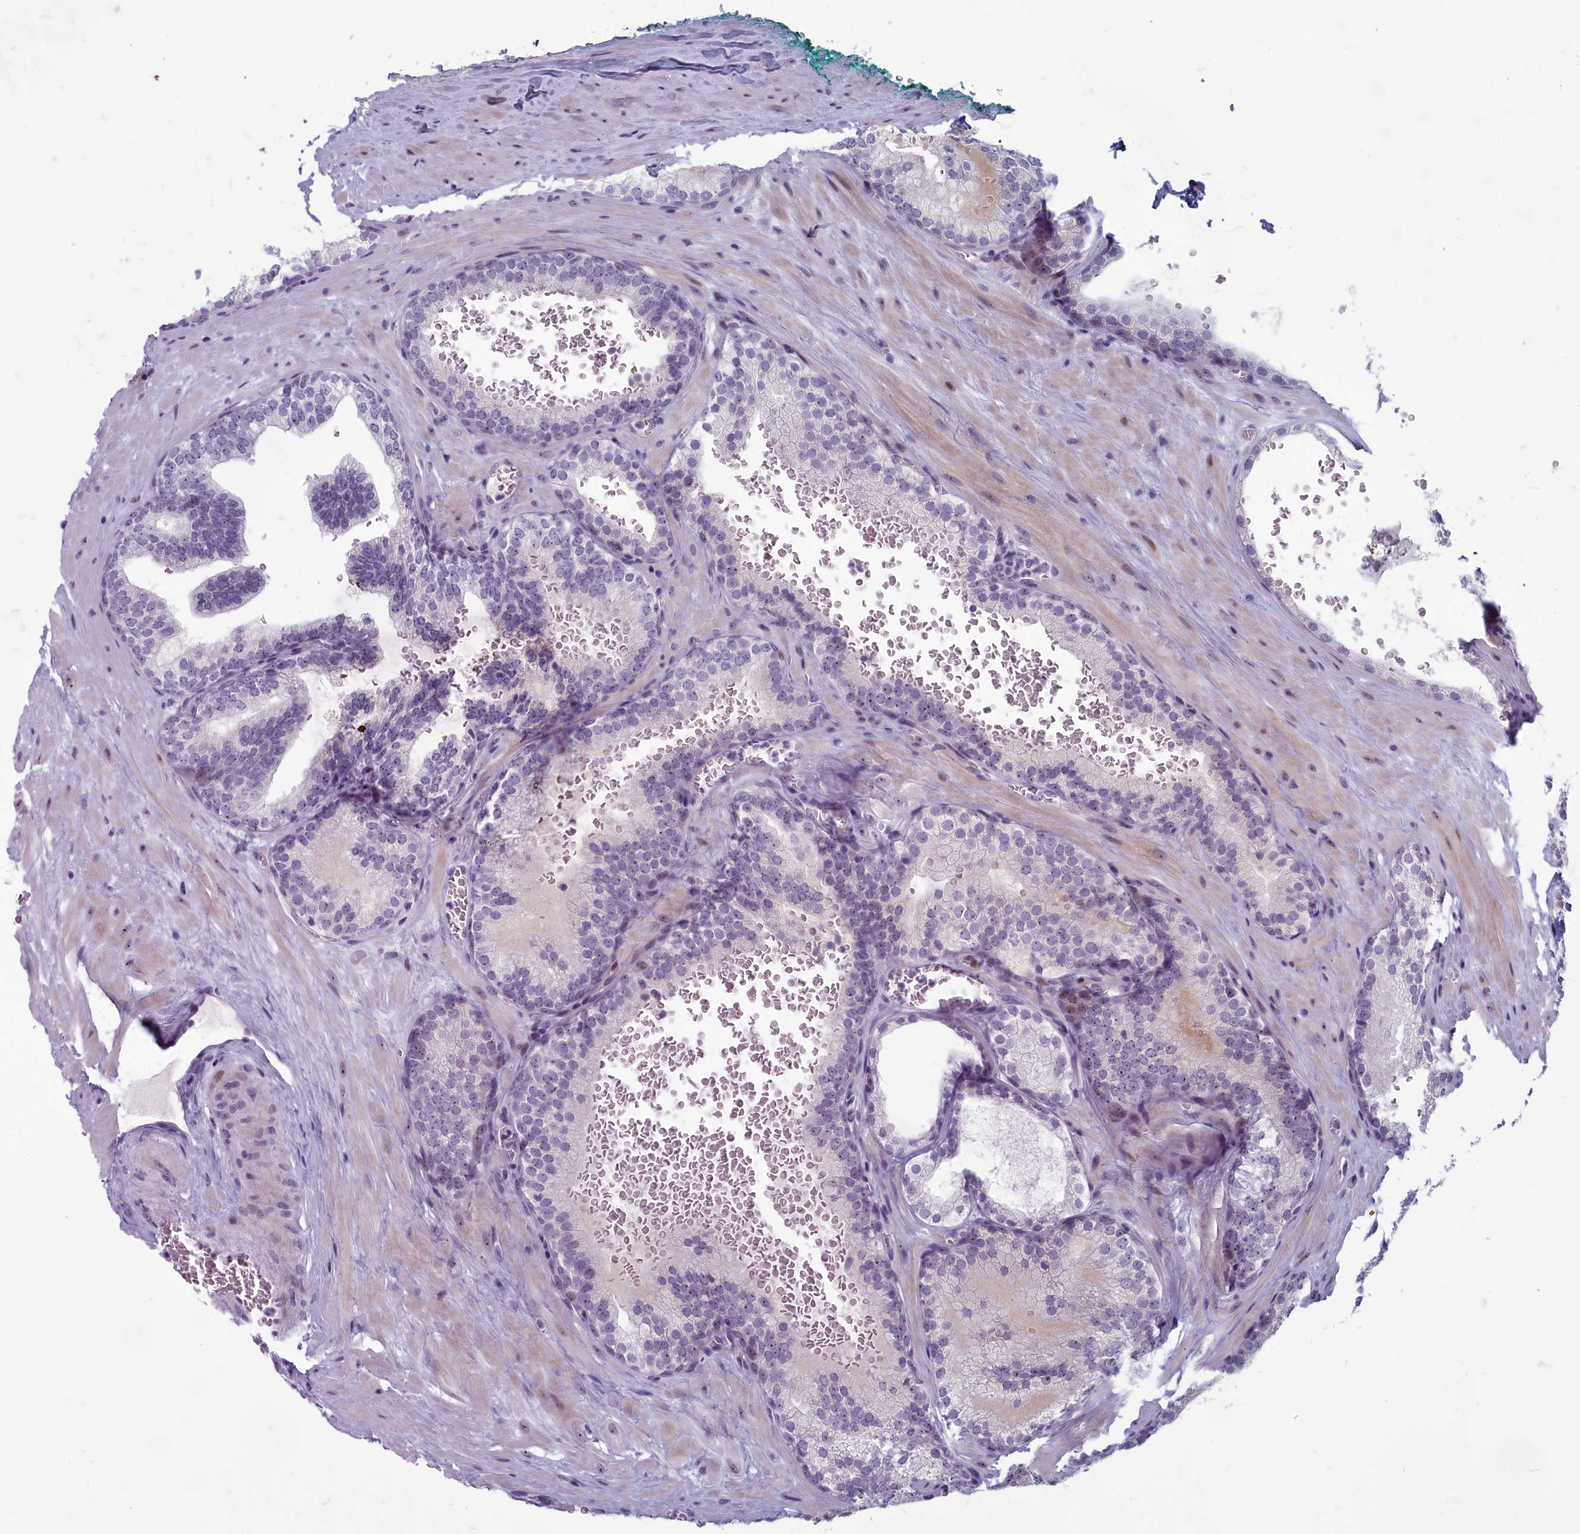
{"staining": {"intensity": "negative", "quantity": "none", "location": "none"}, "tissue": "prostate cancer", "cell_type": "Tumor cells", "image_type": "cancer", "snomed": [{"axis": "morphology", "description": "Adenocarcinoma, Low grade"}, {"axis": "topography", "description": "Prostate"}], "caption": "High magnification brightfield microscopy of prostate cancer stained with DAB (3,3'-diaminobenzidine) (brown) and counterstained with hematoxylin (blue): tumor cells show no significant expression.", "gene": "INSYN2A", "patient": {"sex": "male", "age": 60}}